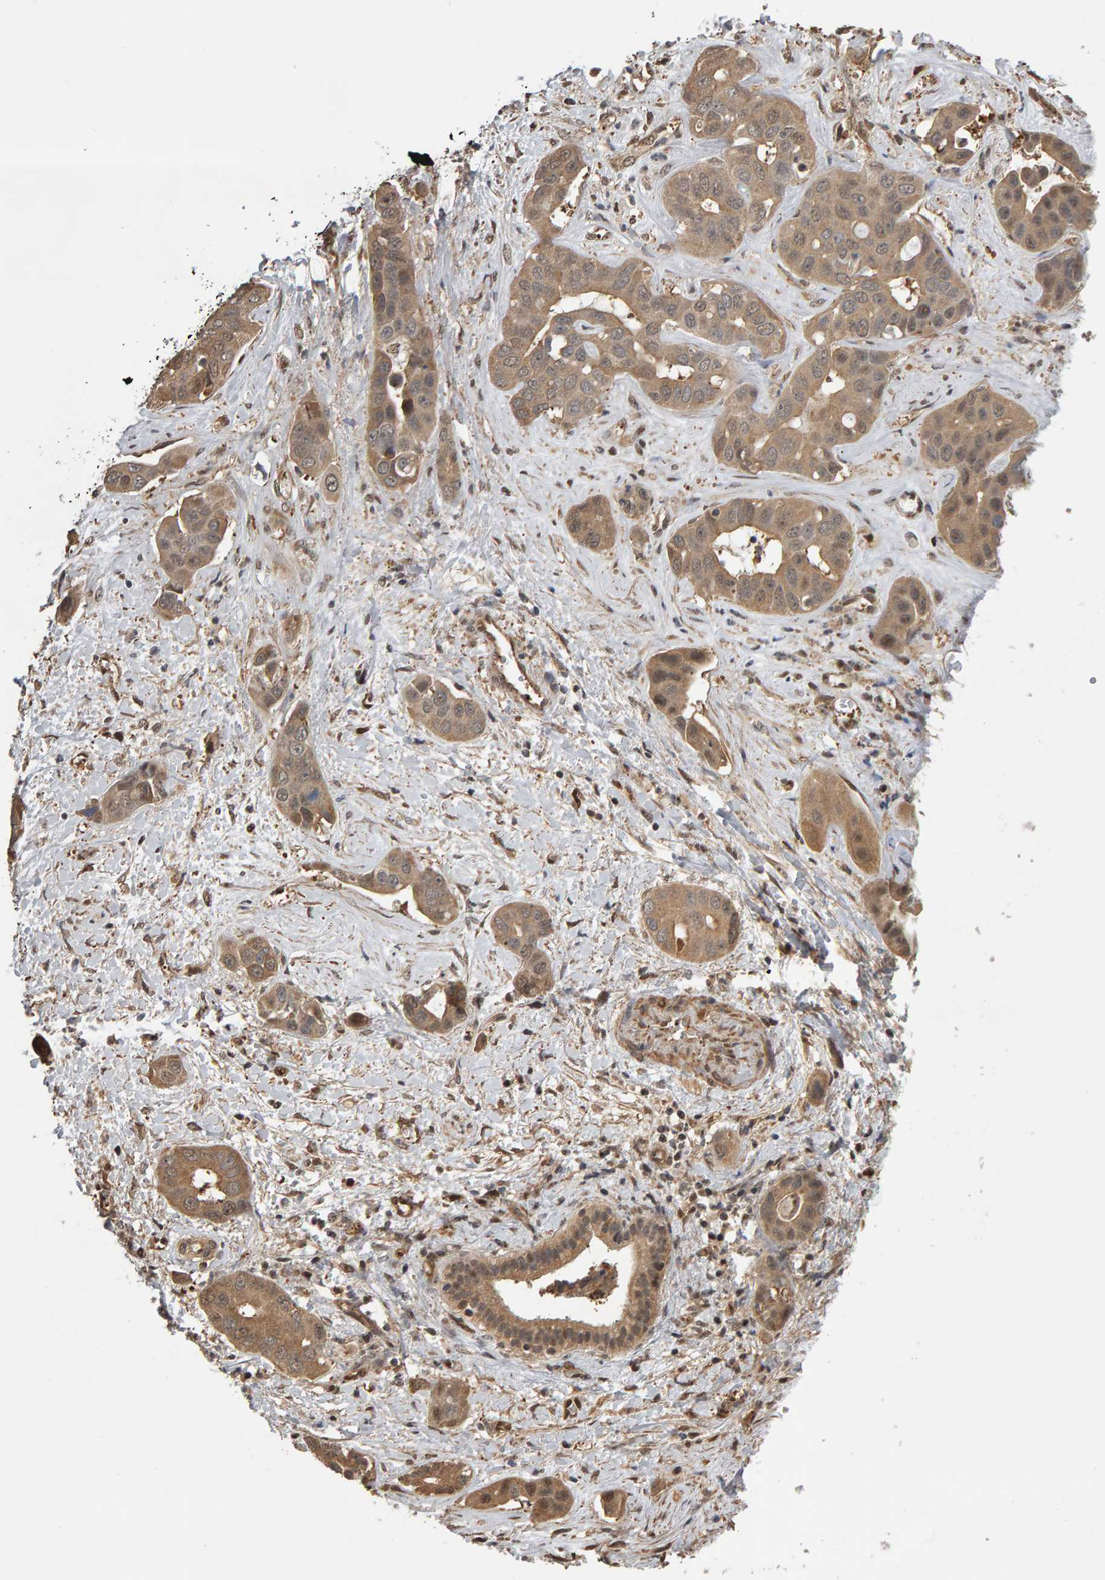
{"staining": {"intensity": "moderate", "quantity": ">75%", "location": "cytoplasmic/membranous"}, "tissue": "liver cancer", "cell_type": "Tumor cells", "image_type": "cancer", "snomed": [{"axis": "morphology", "description": "Cholangiocarcinoma"}, {"axis": "topography", "description": "Liver"}], "caption": "An image showing moderate cytoplasmic/membranous positivity in about >75% of tumor cells in liver cholangiocarcinoma, as visualized by brown immunohistochemical staining.", "gene": "COASY", "patient": {"sex": "female", "age": 52}}